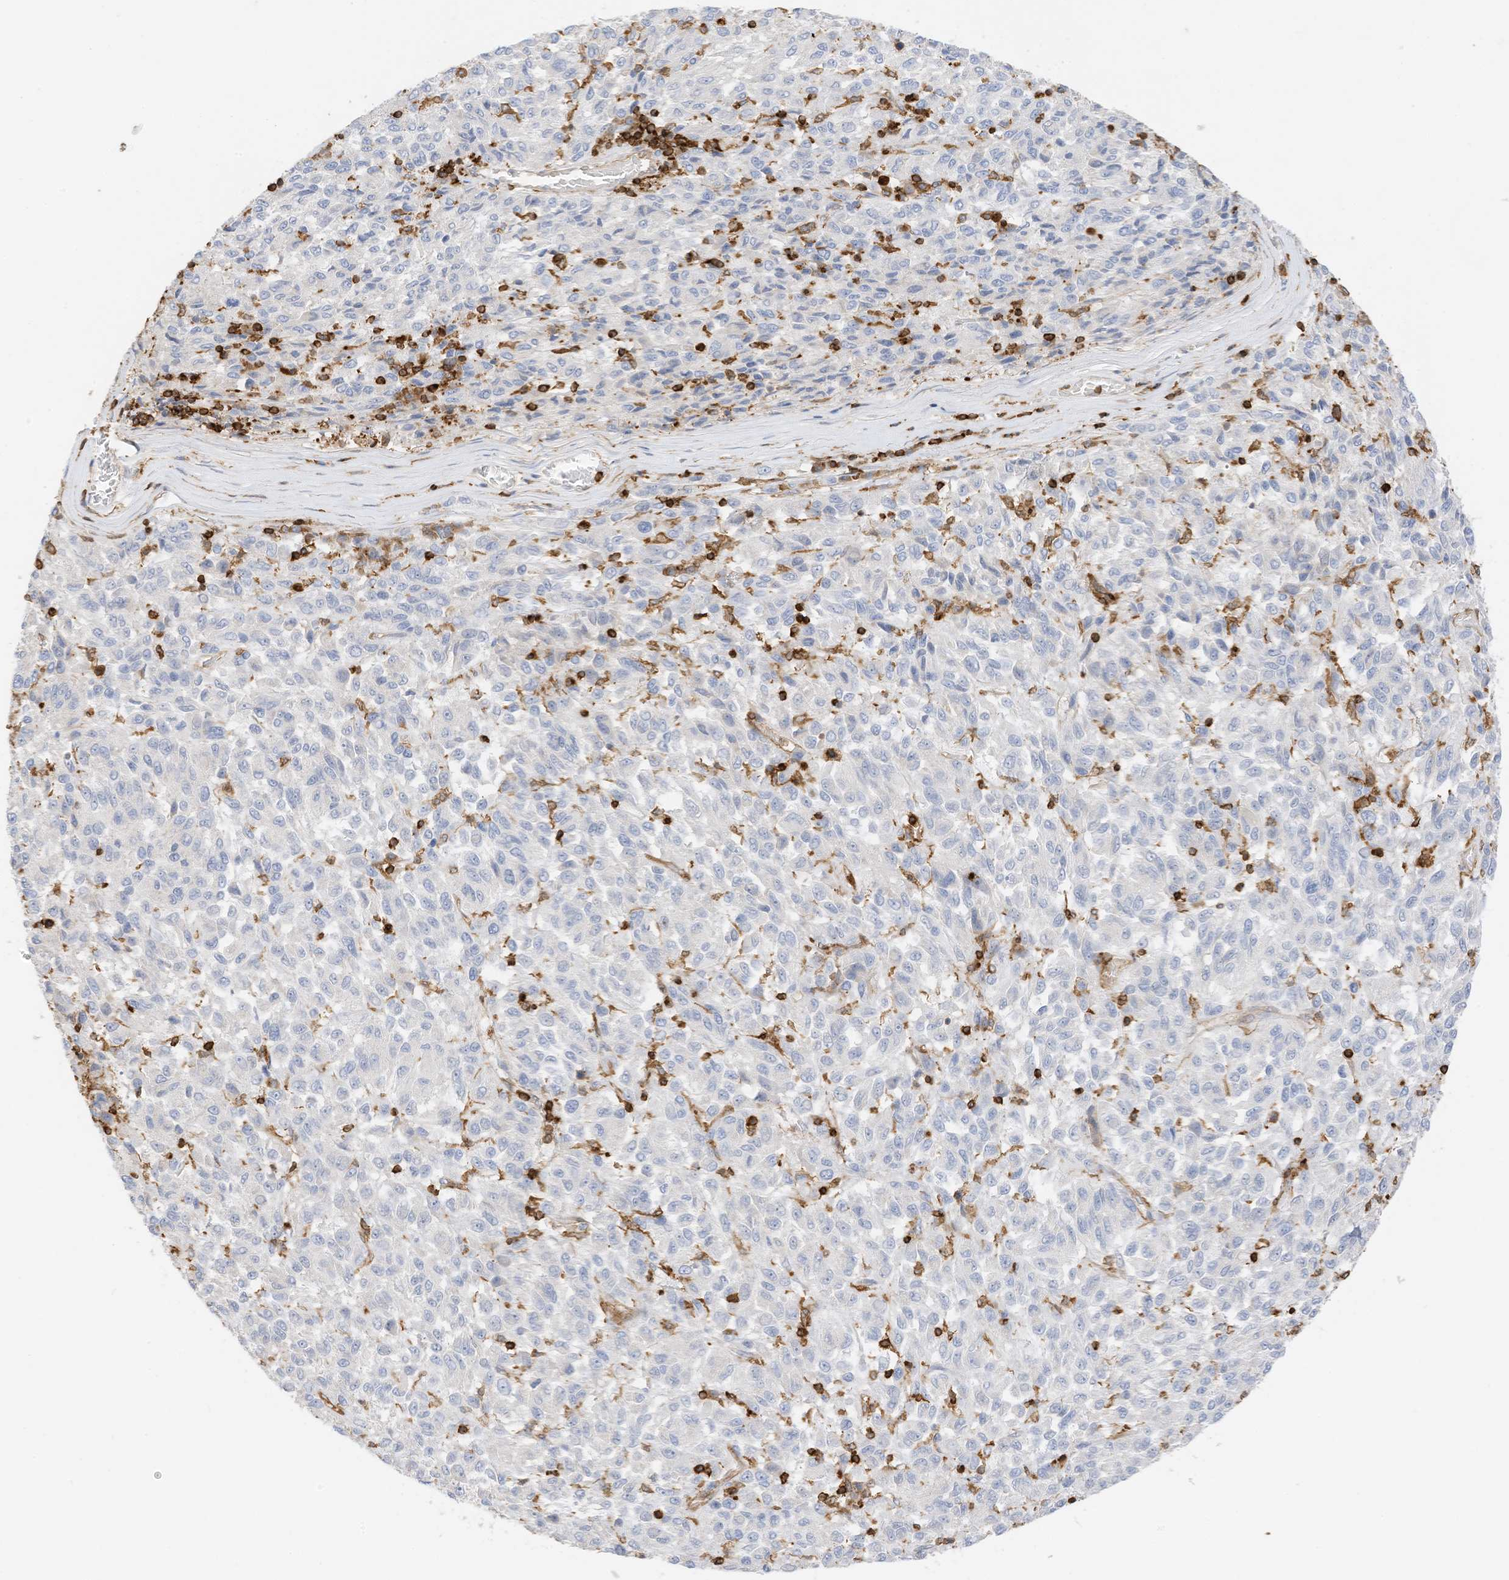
{"staining": {"intensity": "negative", "quantity": "none", "location": "none"}, "tissue": "melanoma", "cell_type": "Tumor cells", "image_type": "cancer", "snomed": [{"axis": "morphology", "description": "Malignant melanoma, Metastatic site"}, {"axis": "topography", "description": "Lung"}], "caption": "Tumor cells show no significant protein expression in melanoma.", "gene": "ARHGAP25", "patient": {"sex": "male", "age": 64}}